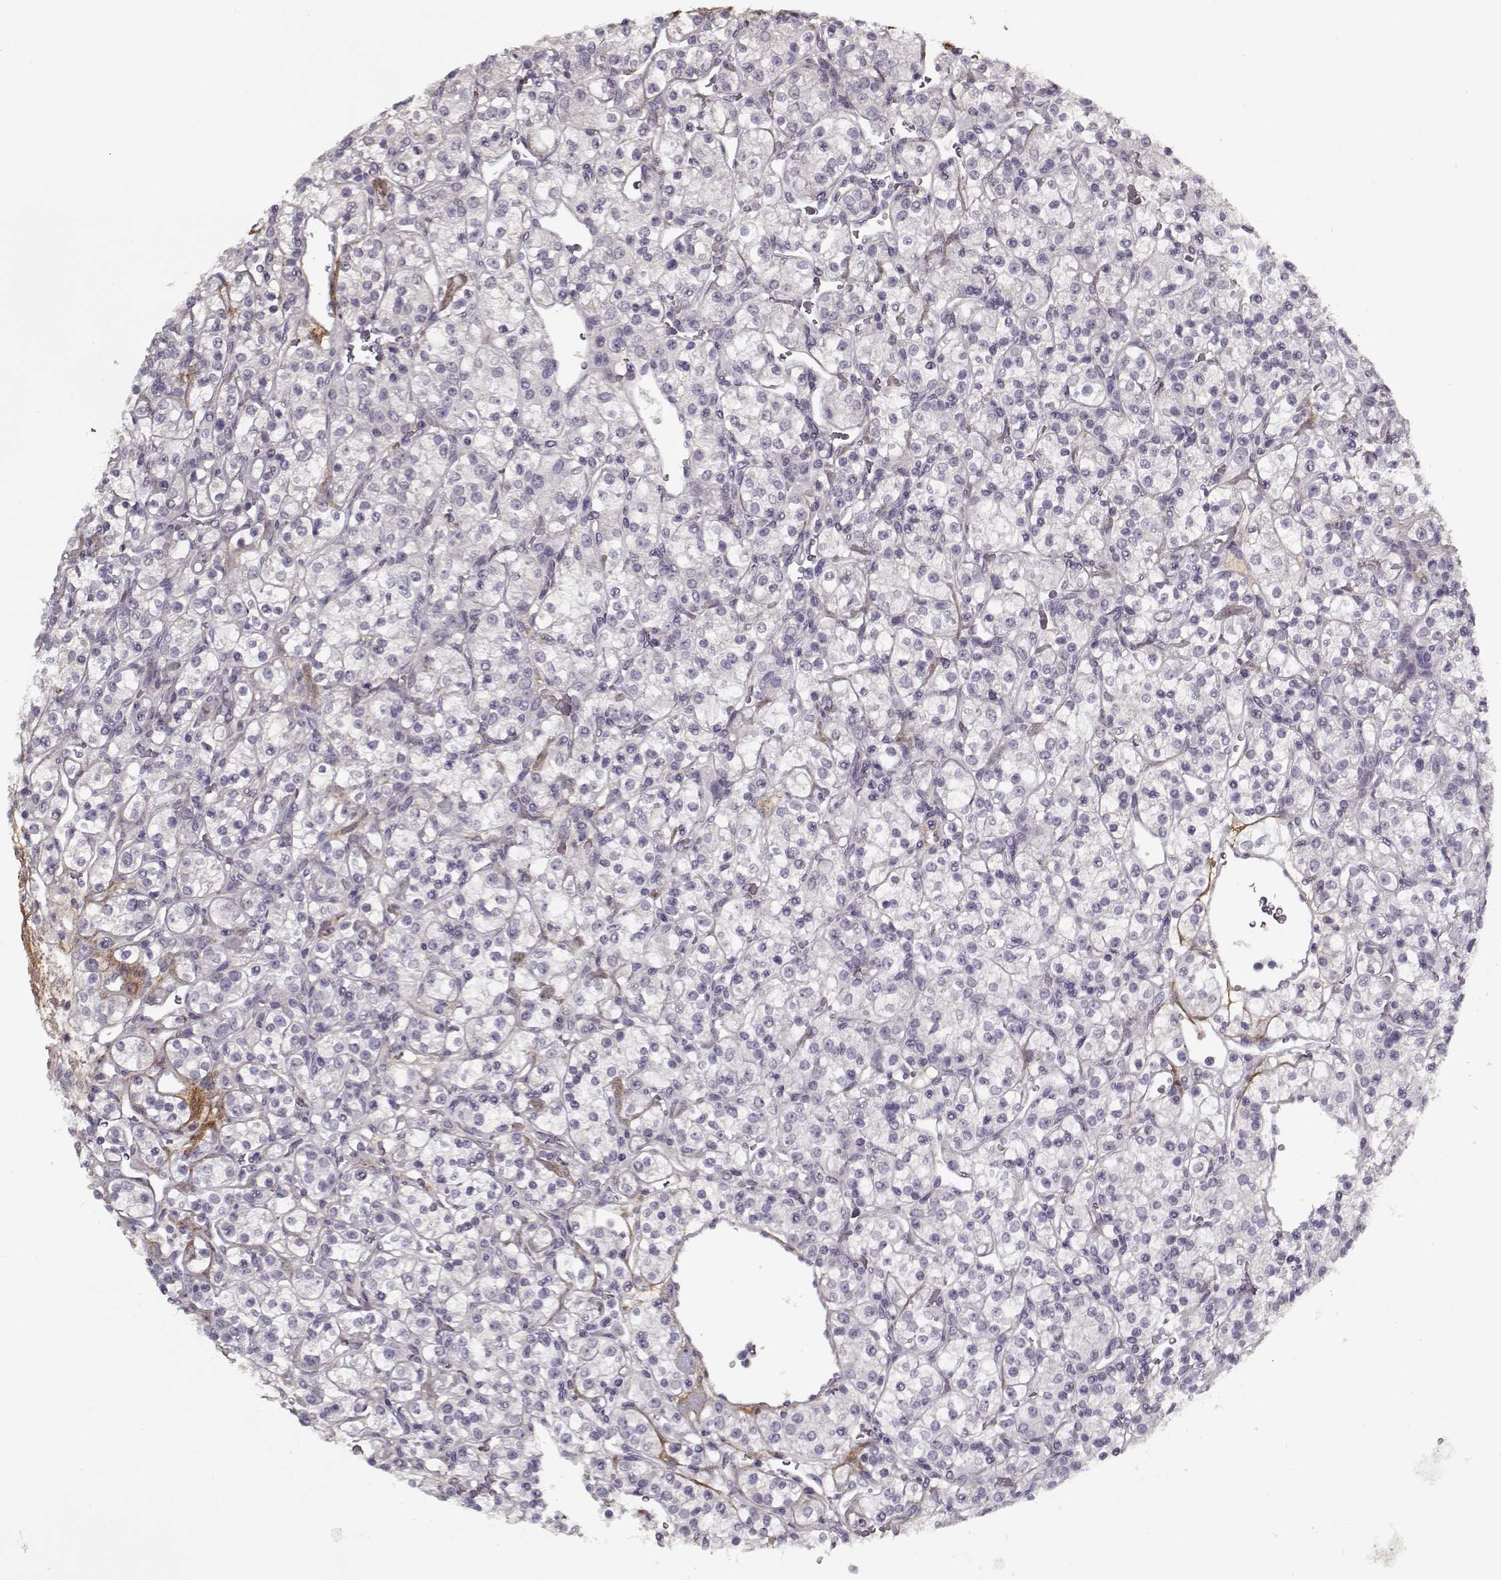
{"staining": {"intensity": "negative", "quantity": "none", "location": "none"}, "tissue": "renal cancer", "cell_type": "Tumor cells", "image_type": "cancer", "snomed": [{"axis": "morphology", "description": "Adenocarcinoma, NOS"}, {"axis": "topography", "description": "Kidney"}], "caption": "Immunohistochemistry of renal adenocarcinoma exhibits no staining in tumor cells.", "gene": "LUM", "patient": {"sex": "male", "age": 77}}